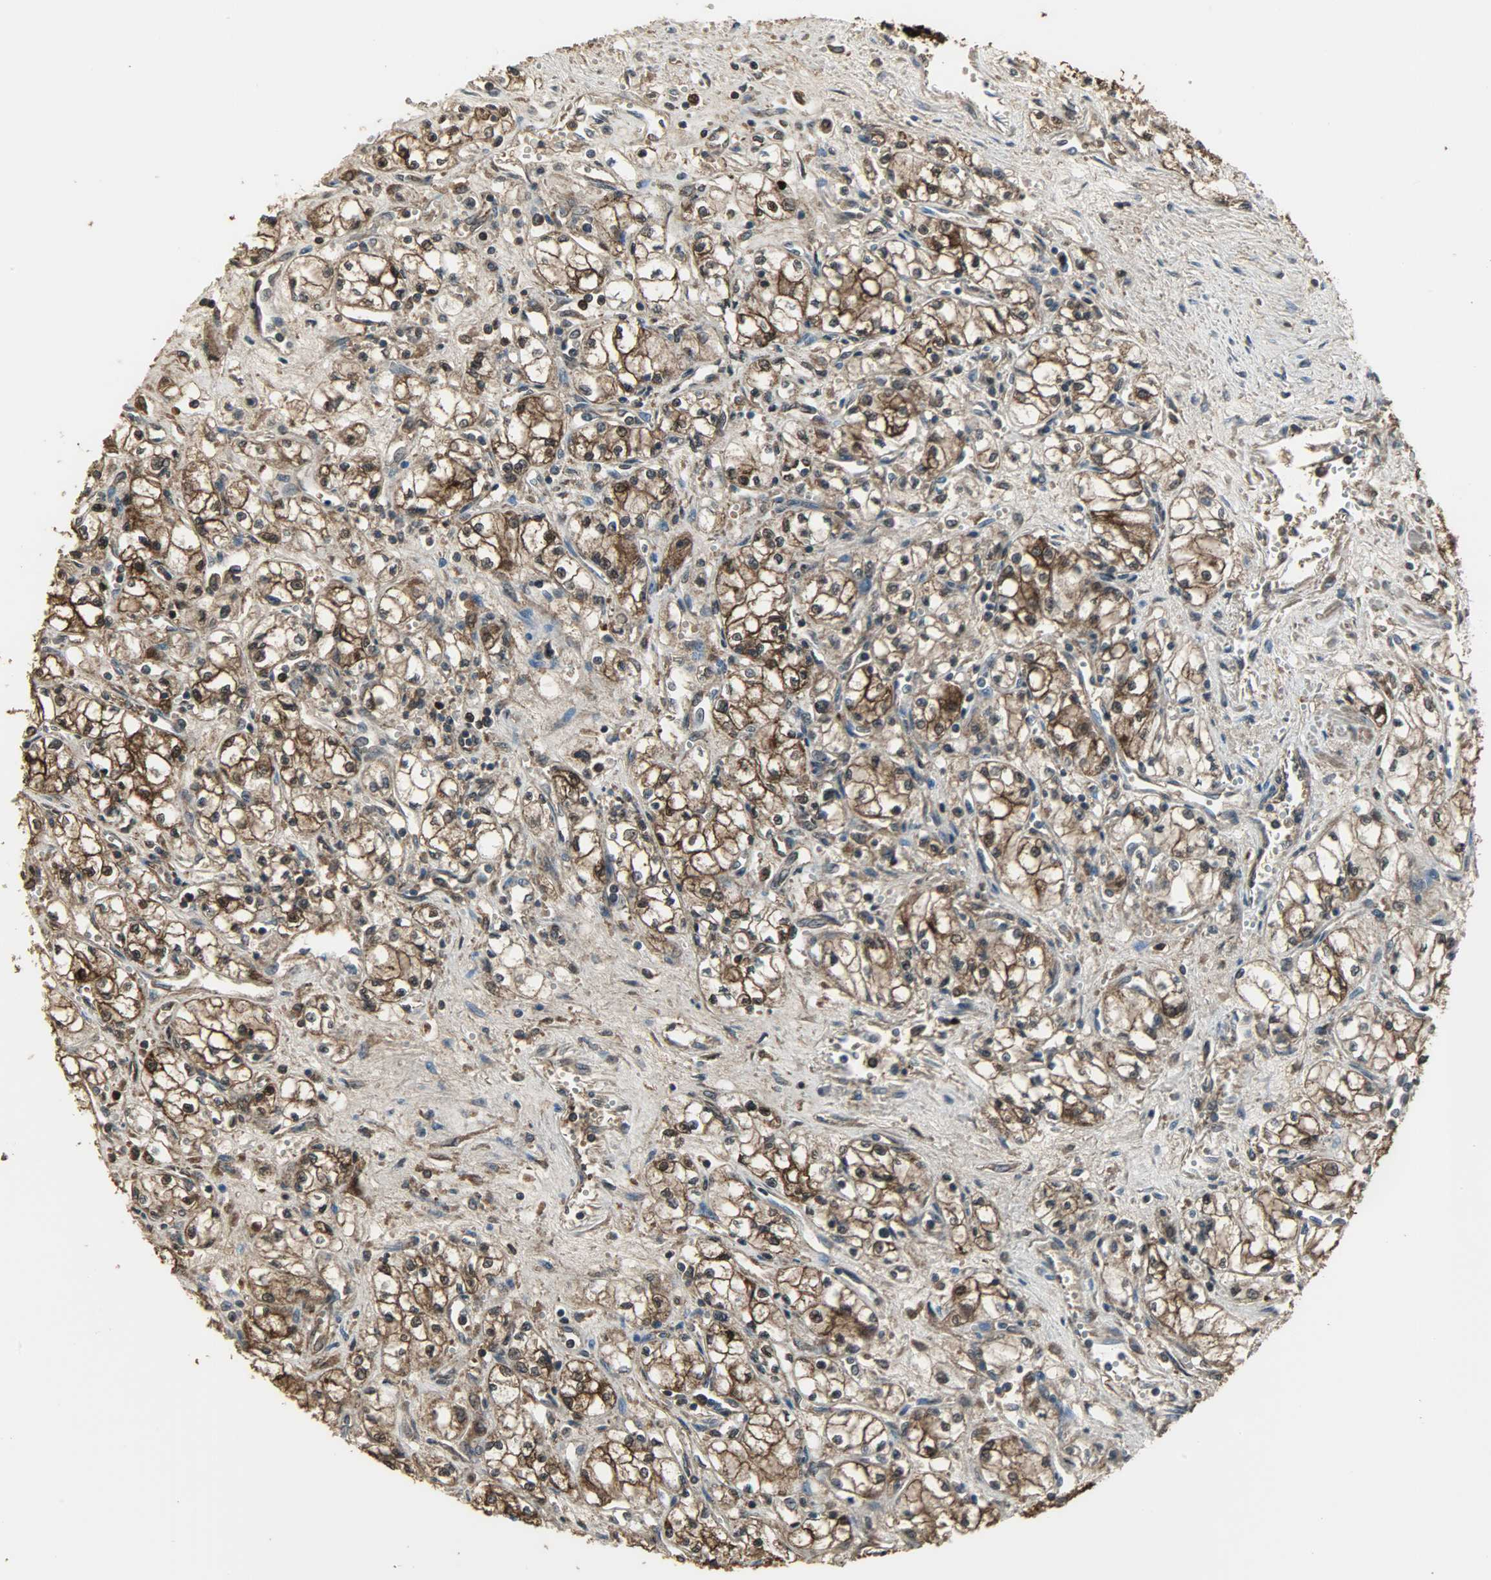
{"staining": {"intensity": "strong", "quantity": ">75%", "location": "cytoplasmic/membranous,nuclear"}, "tissue": "renal cancer", "cell_type": "Tumor cells", "image_type": "cancer", "snomed": [{"axis": "morphology", "description": "Normal tissue, NOS"}, {"axis": "morphology", "description": "Adenocarcinoma, NOS"}, {"axis": "topography", "description": "Kidney"}], "caption": "Protein expression analysis of human renal cancer reveals strong cytoplasmic/membranous and nuclear staining in about >75% of tumor cells. (brown staining indicates protein expression, while blue staining denotes nuclei).", "gene": "LDHB", "patient": {"sex": "male", "age": 59}}